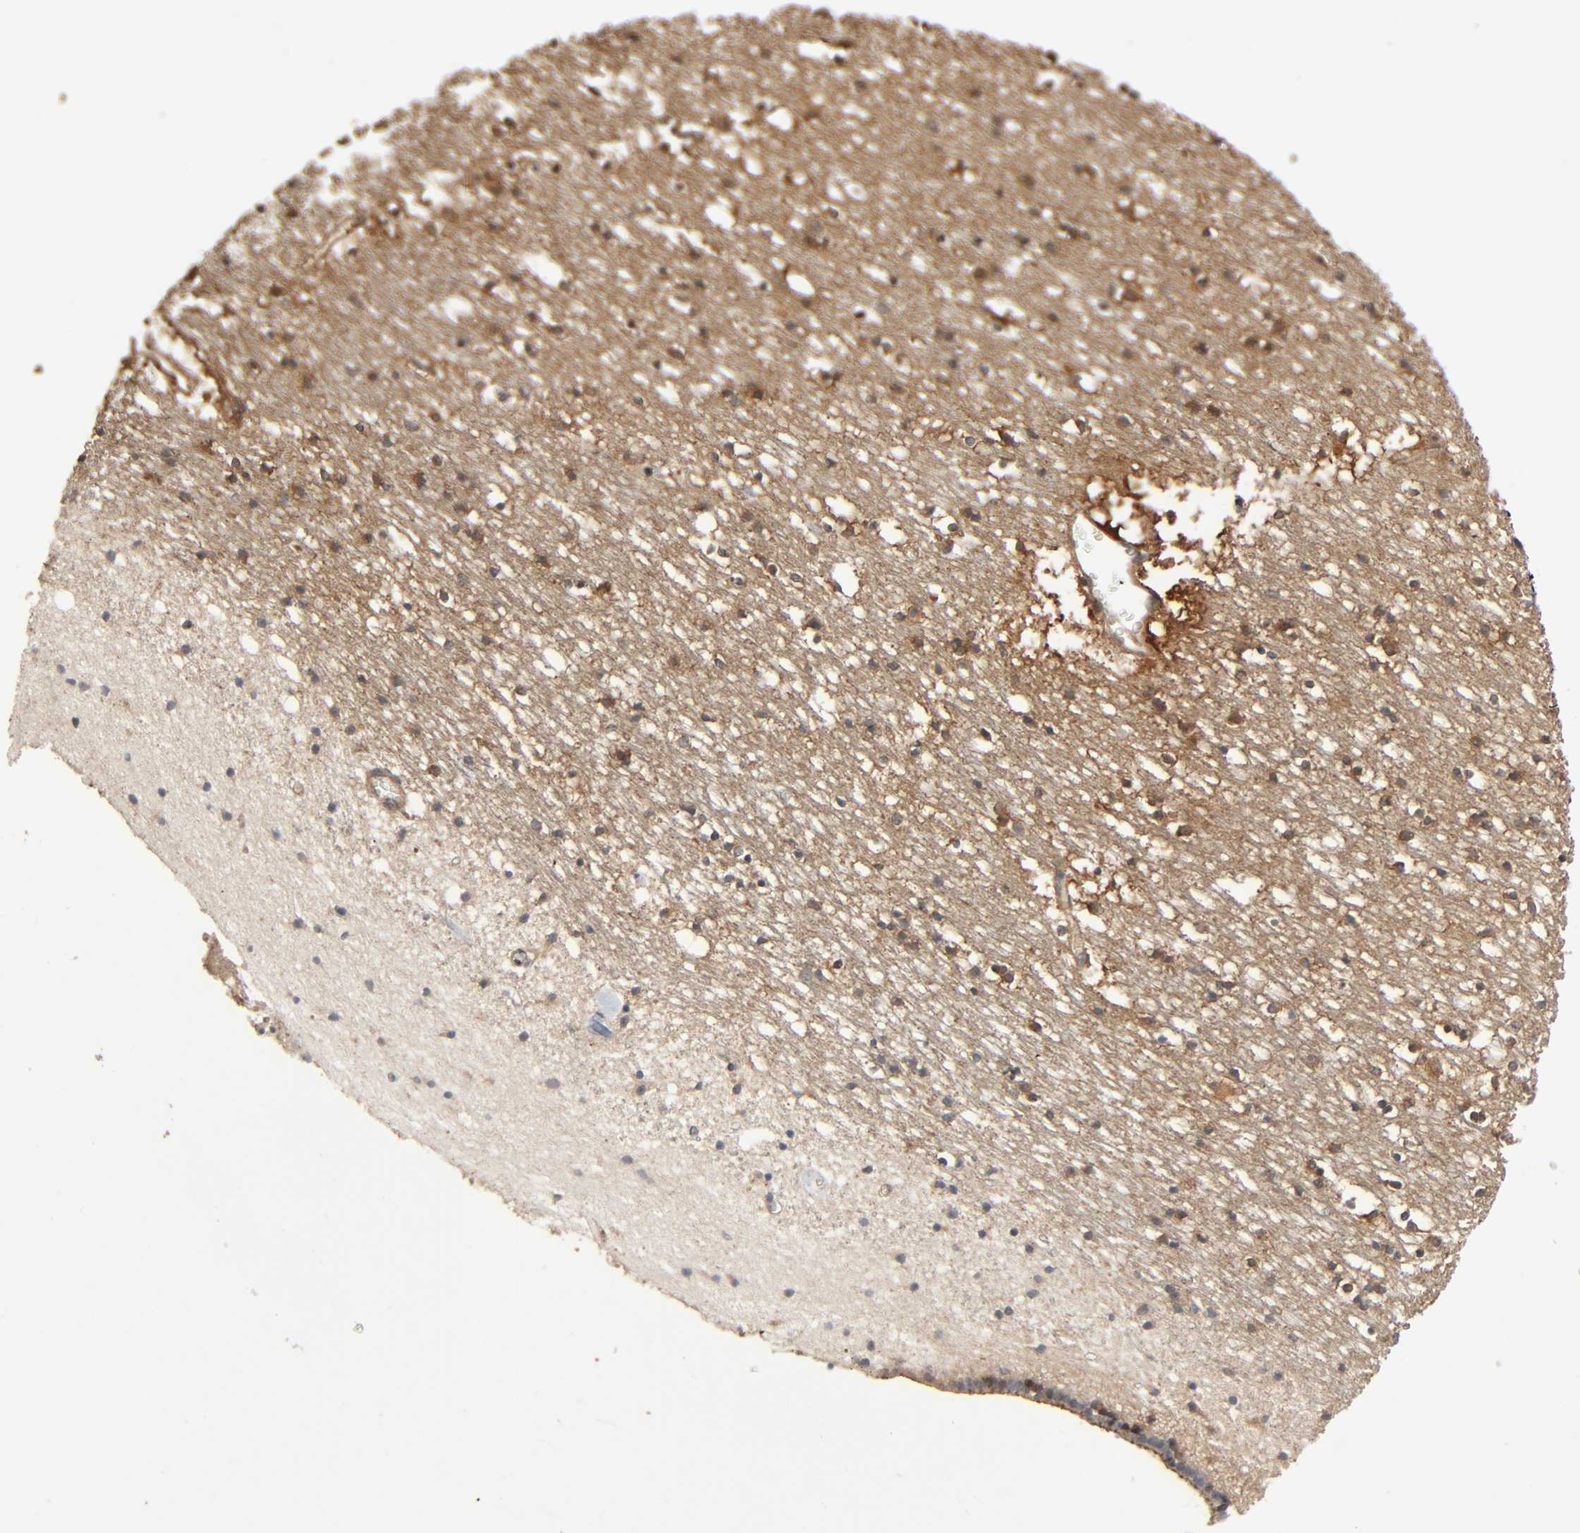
{"staining": {"intensity": "moderate", "quantity": "25%-75%", "location": "cytoplasmic/membranous"}, "tissue": "caudate", "cell_type": "Glial cells", "image_type": "normal", "snomed": [{"axis": "morphology", "description": "Normal tissue, NOS"}, {"axis": "topography", "description": "Lateral ventricle wall"}], "caption": "Immunohistochemical staining of benign human caudate displays moderate cytoplasmic/membranous protein staining in approximately 25%-75% of glial cells.", "gene": "PPP2R1B", "patient": {"sex": "male", "age": 45}}